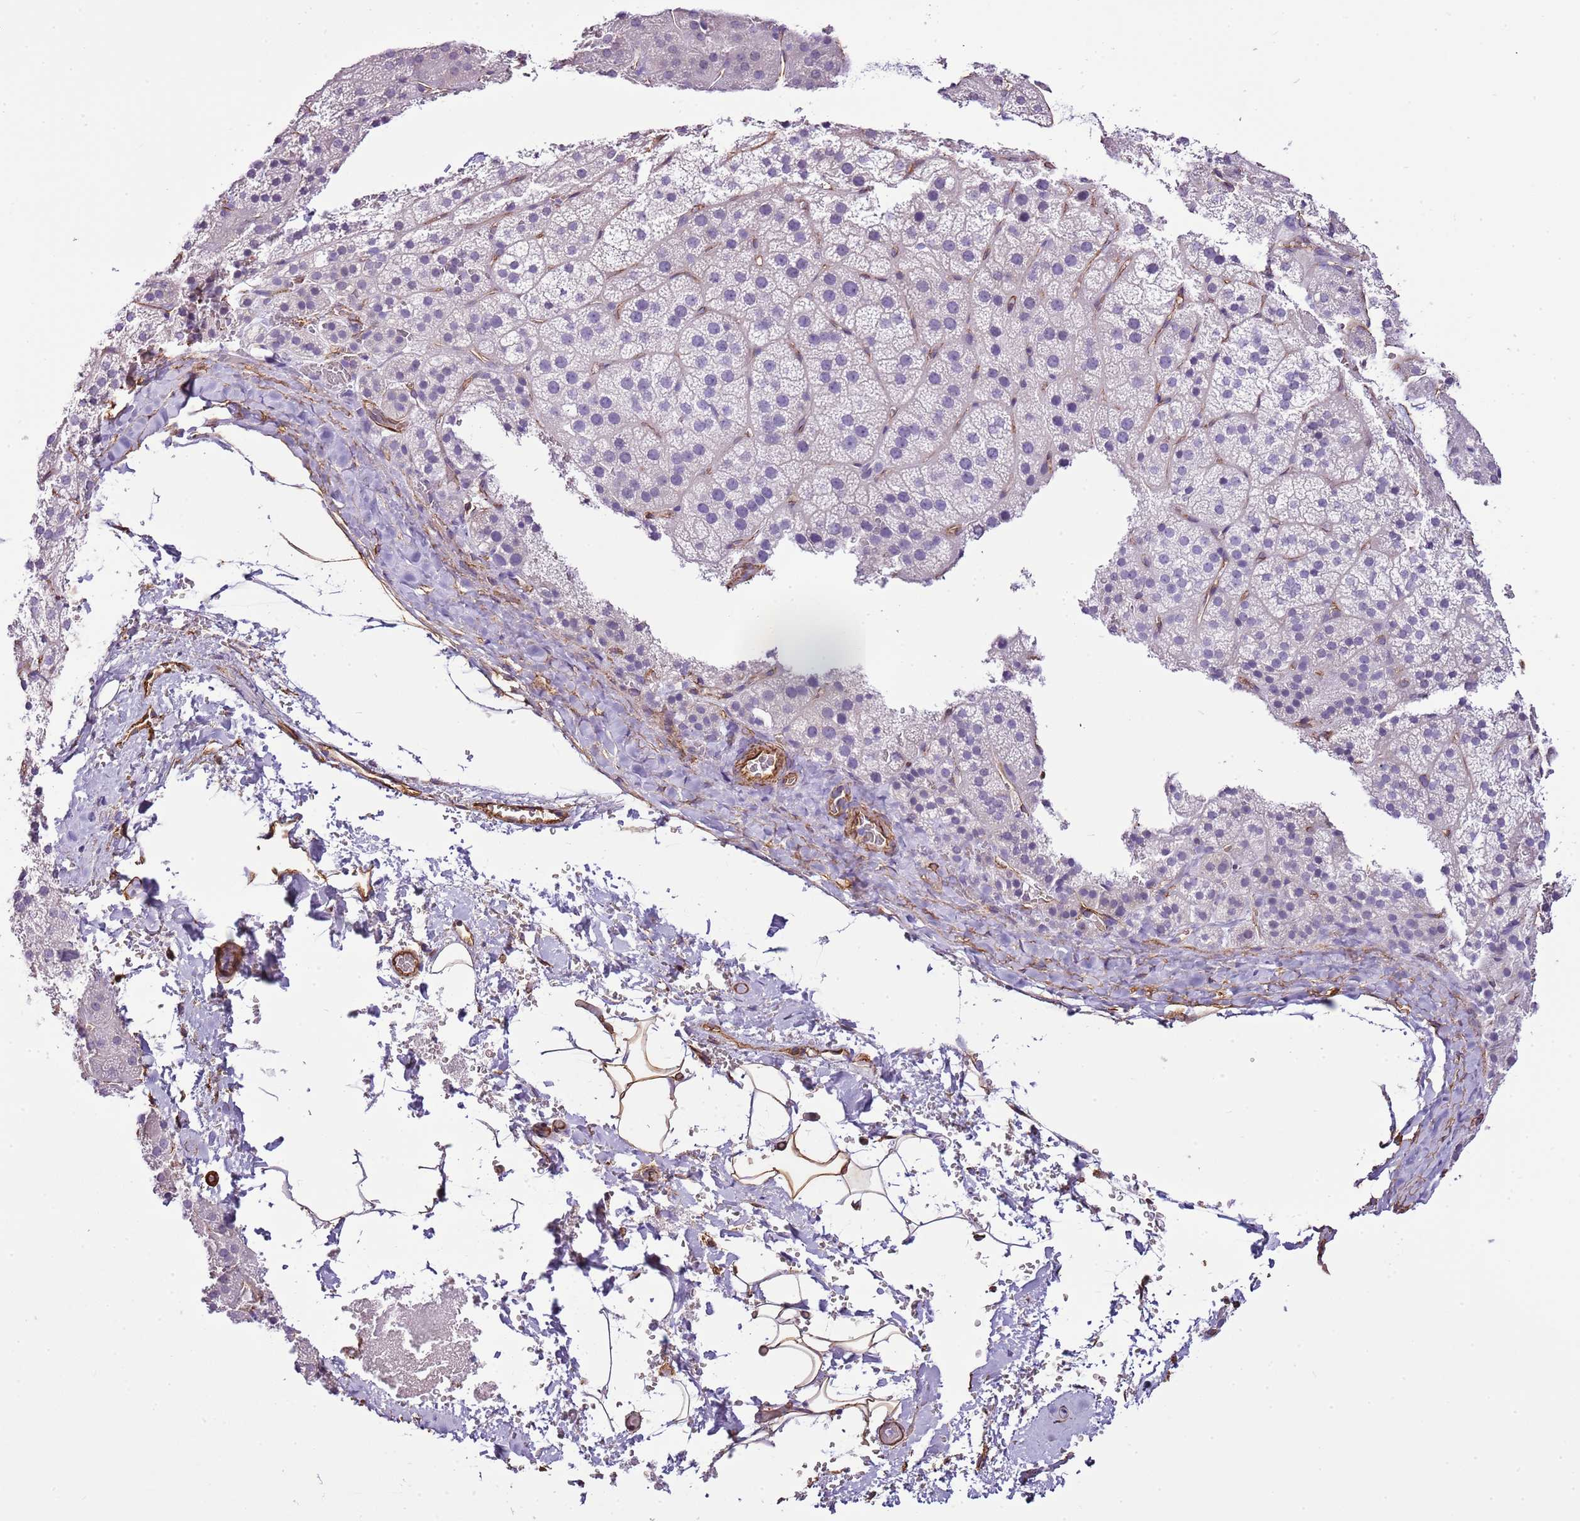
{"staining": {"intensity": "negative", "quantity": "none", "location": "none"}, "tissue": "adrenal gland", "cell_type": "Glandular cells", "image_type": "normal", "snomed": [{"axis": "morphology", "description": "Normal tissue, NOS"}, {"axis": "topography", "description": "Adrenal gland"}], "caption": "Glandular cells show no significant protein staining in unremarkable adrenal gland. The staining was performed using DAB (3,3'-diaminobenzidine) to visualize the protein expression in brown, while the nuclei were stained in blue with hematoxylin (Magnification: 20x).", "gene": "CTDSPL", "patient": {"sex": "female", "age": 44}}